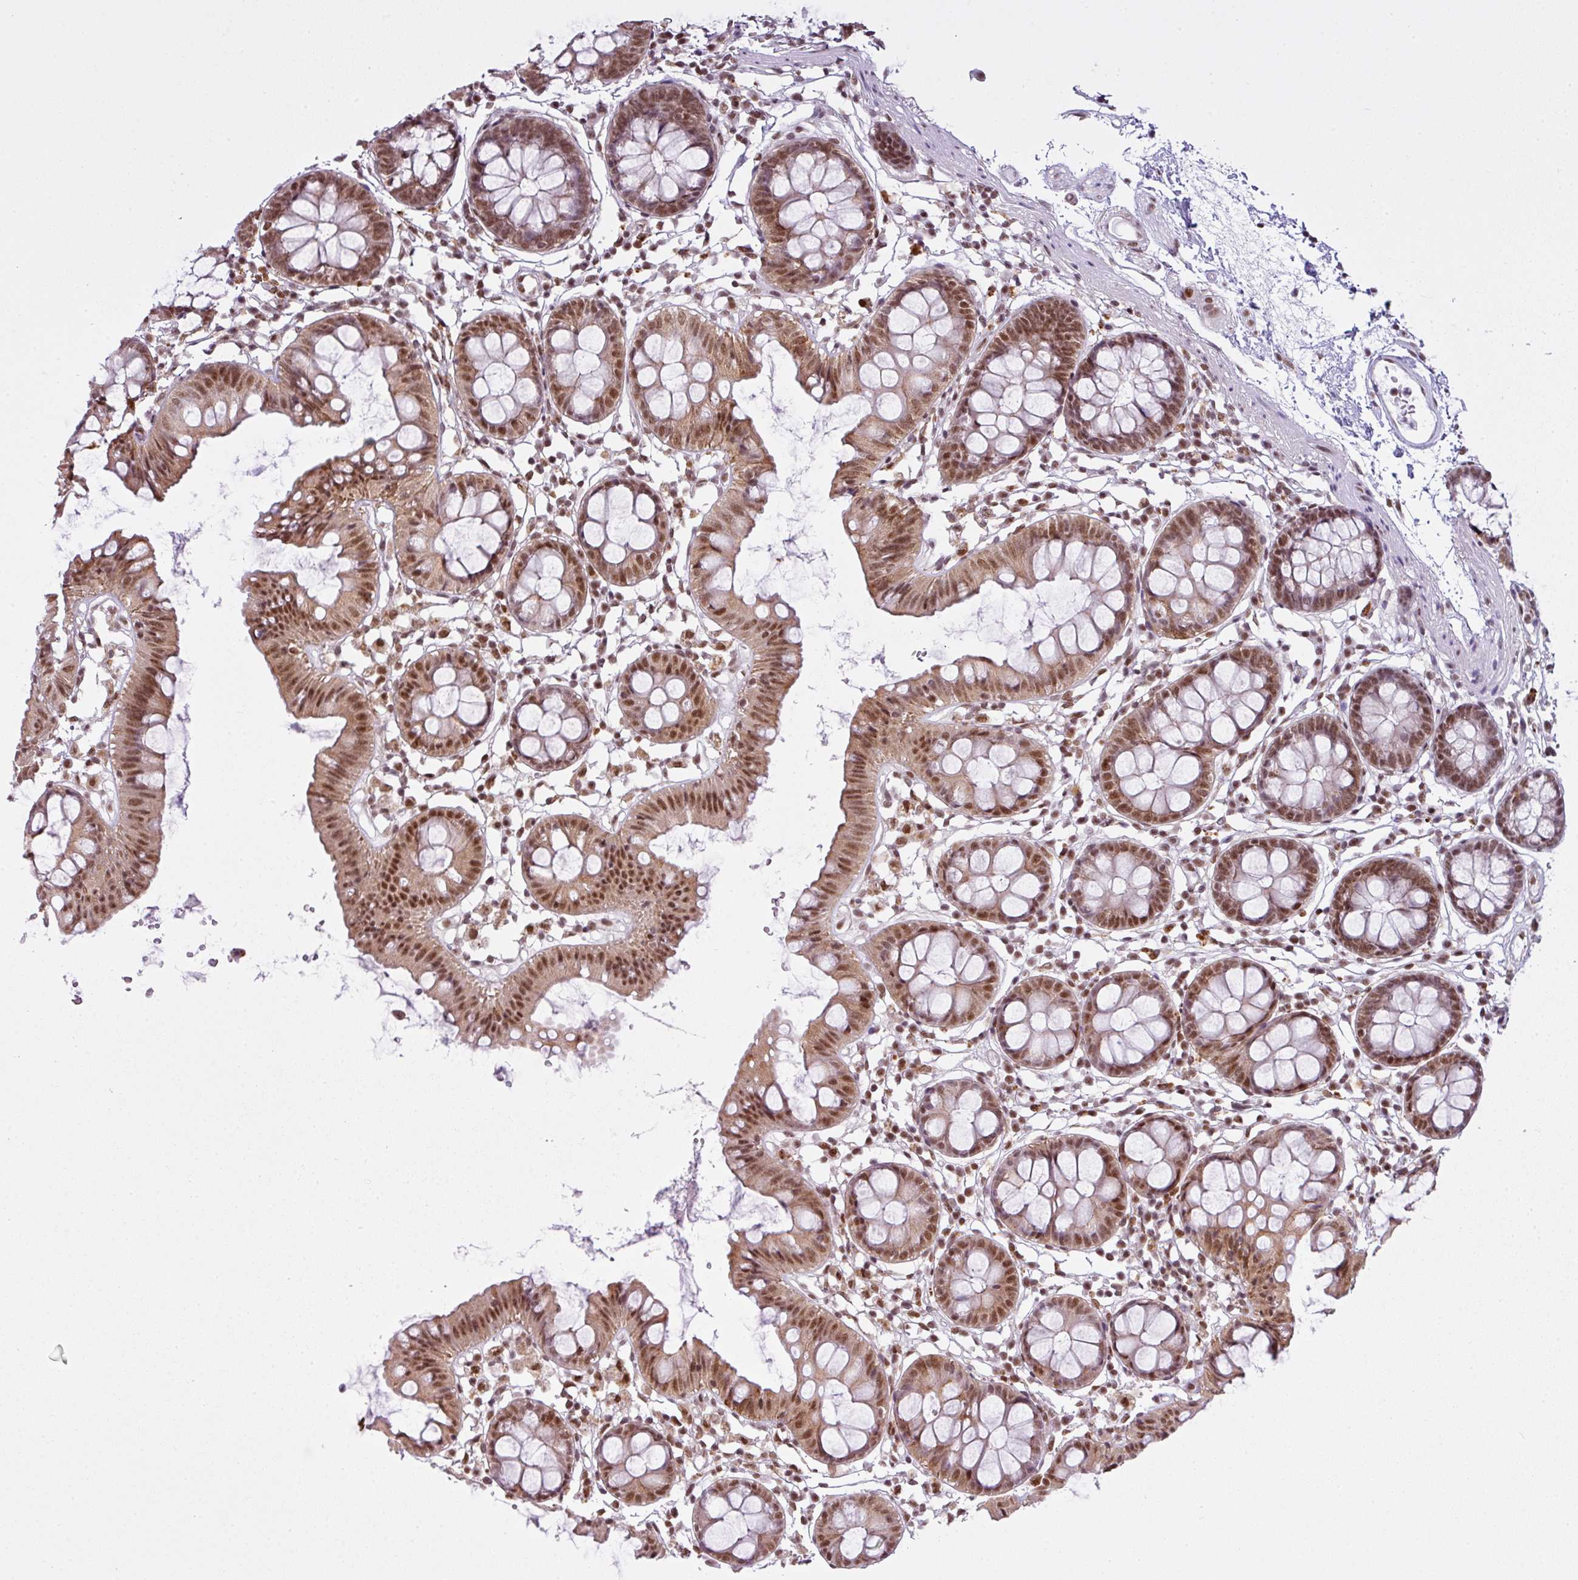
{"staining": {"intensity": "moderate", "quantity": ">75%", "location": "nuclear"}, "tissue": "colon", "cell_type": "Endothelial cells", "image_type": "normal", "snomed": [{"axis": "morphology", "description": "Normal tissue, NOS"}, {"axis": "topography", "description": "Colon"}], "caption": "Colon stained with a brown dye demonstrates moderate nuclear positive expression in approximately >75% of endothelial cells.", "gene": "ARL6IP4", "patient": {"sex": "female", "age": 84}}